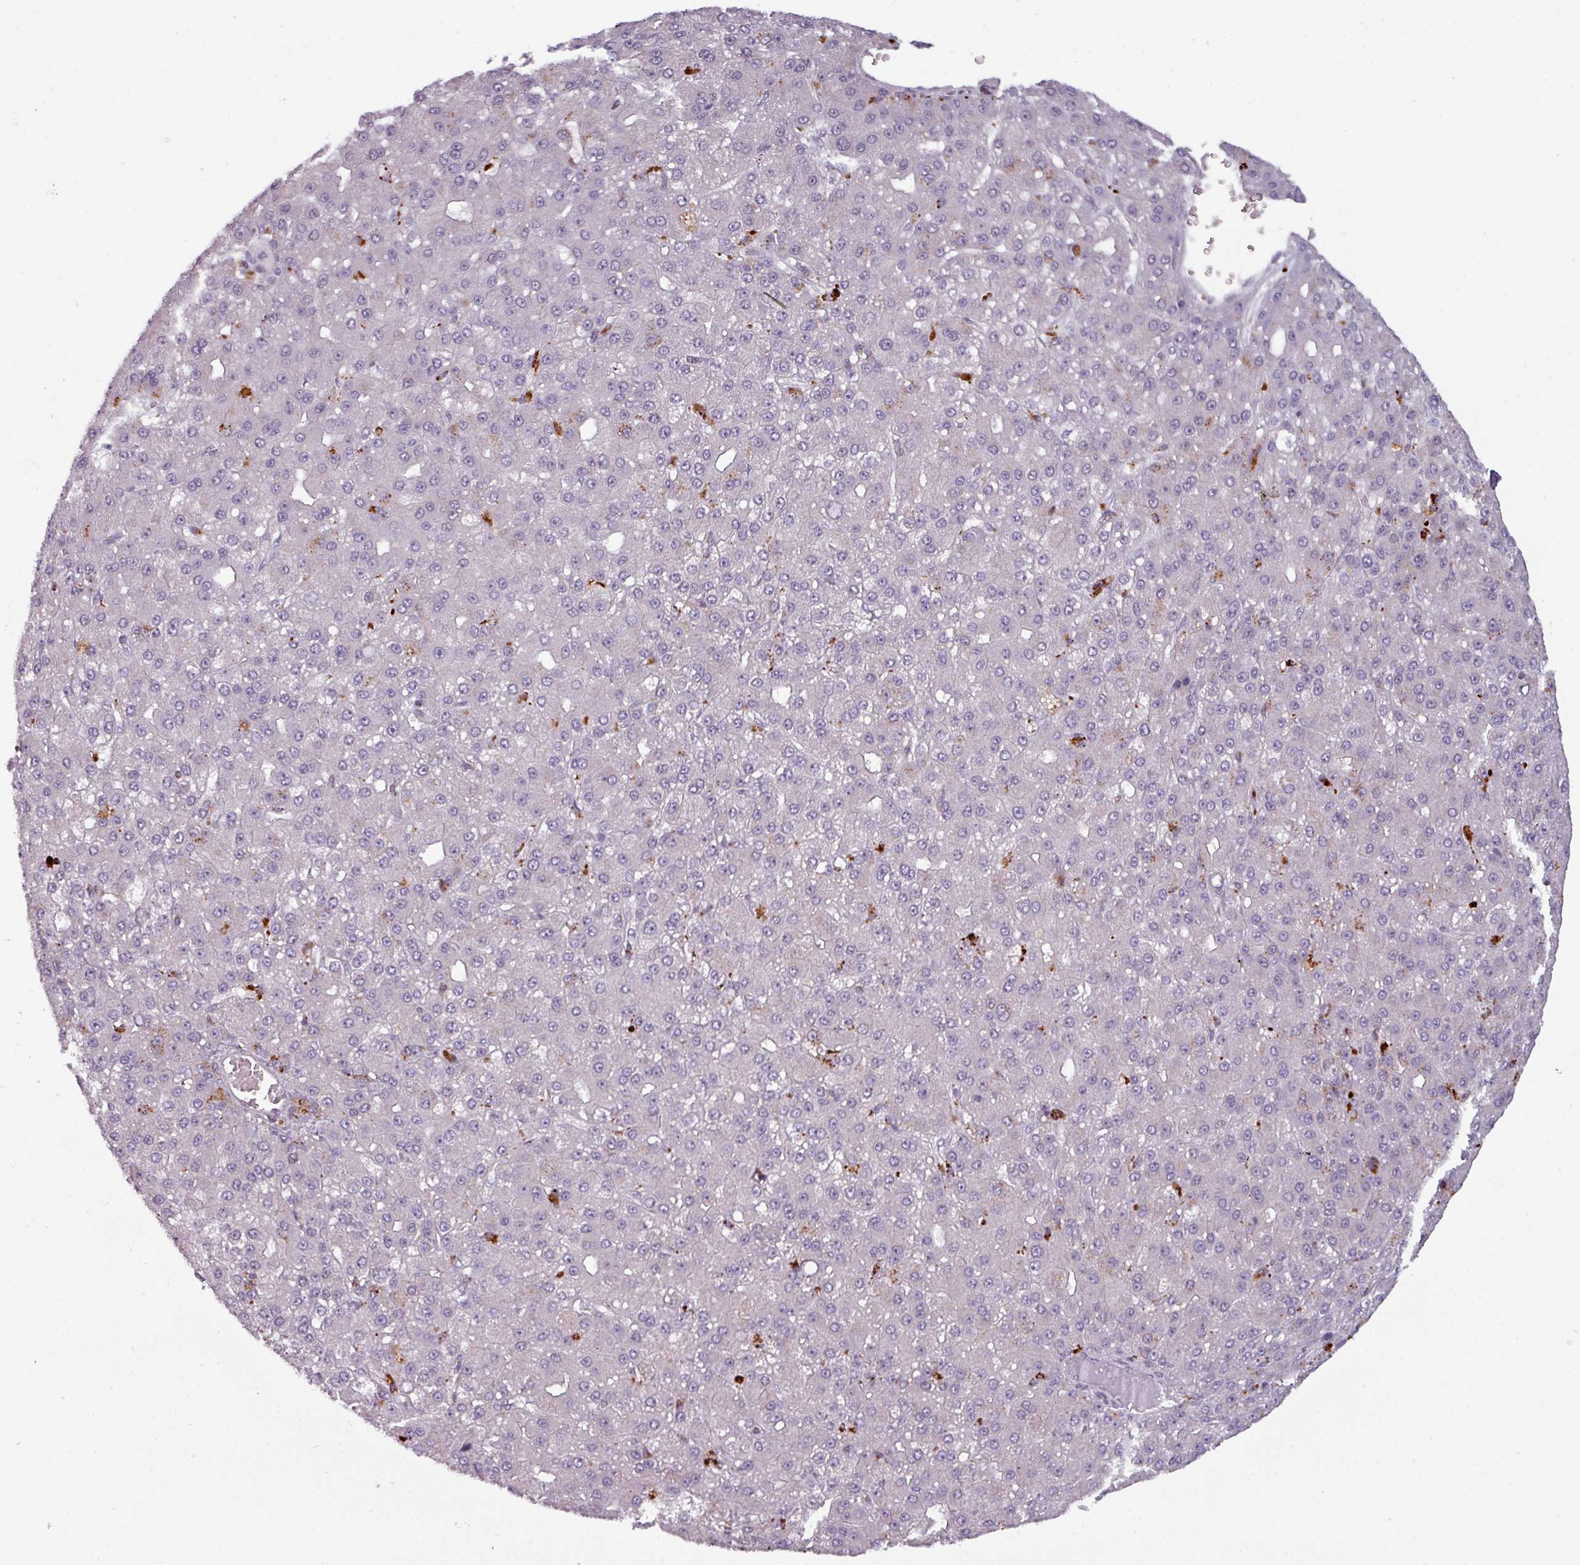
{"staining": {"intensity": "negative", "quantity": "none", "location": "none"}, "tissue": "liver cancer", "cell_type": "Tumor cells", "image_type": "cancer", "snomed": [{"axis": "morphology", "description": "Carcinoma, Hepatocellular, NOS"}, {"axis": "topography", "description": "Liver"}], "caption": "There is no significant positivity in tumor cells of liver hepatocellular carcinoma.", "gene": "TMEFF1", "patient": {"sex": "male", "age": 67}}